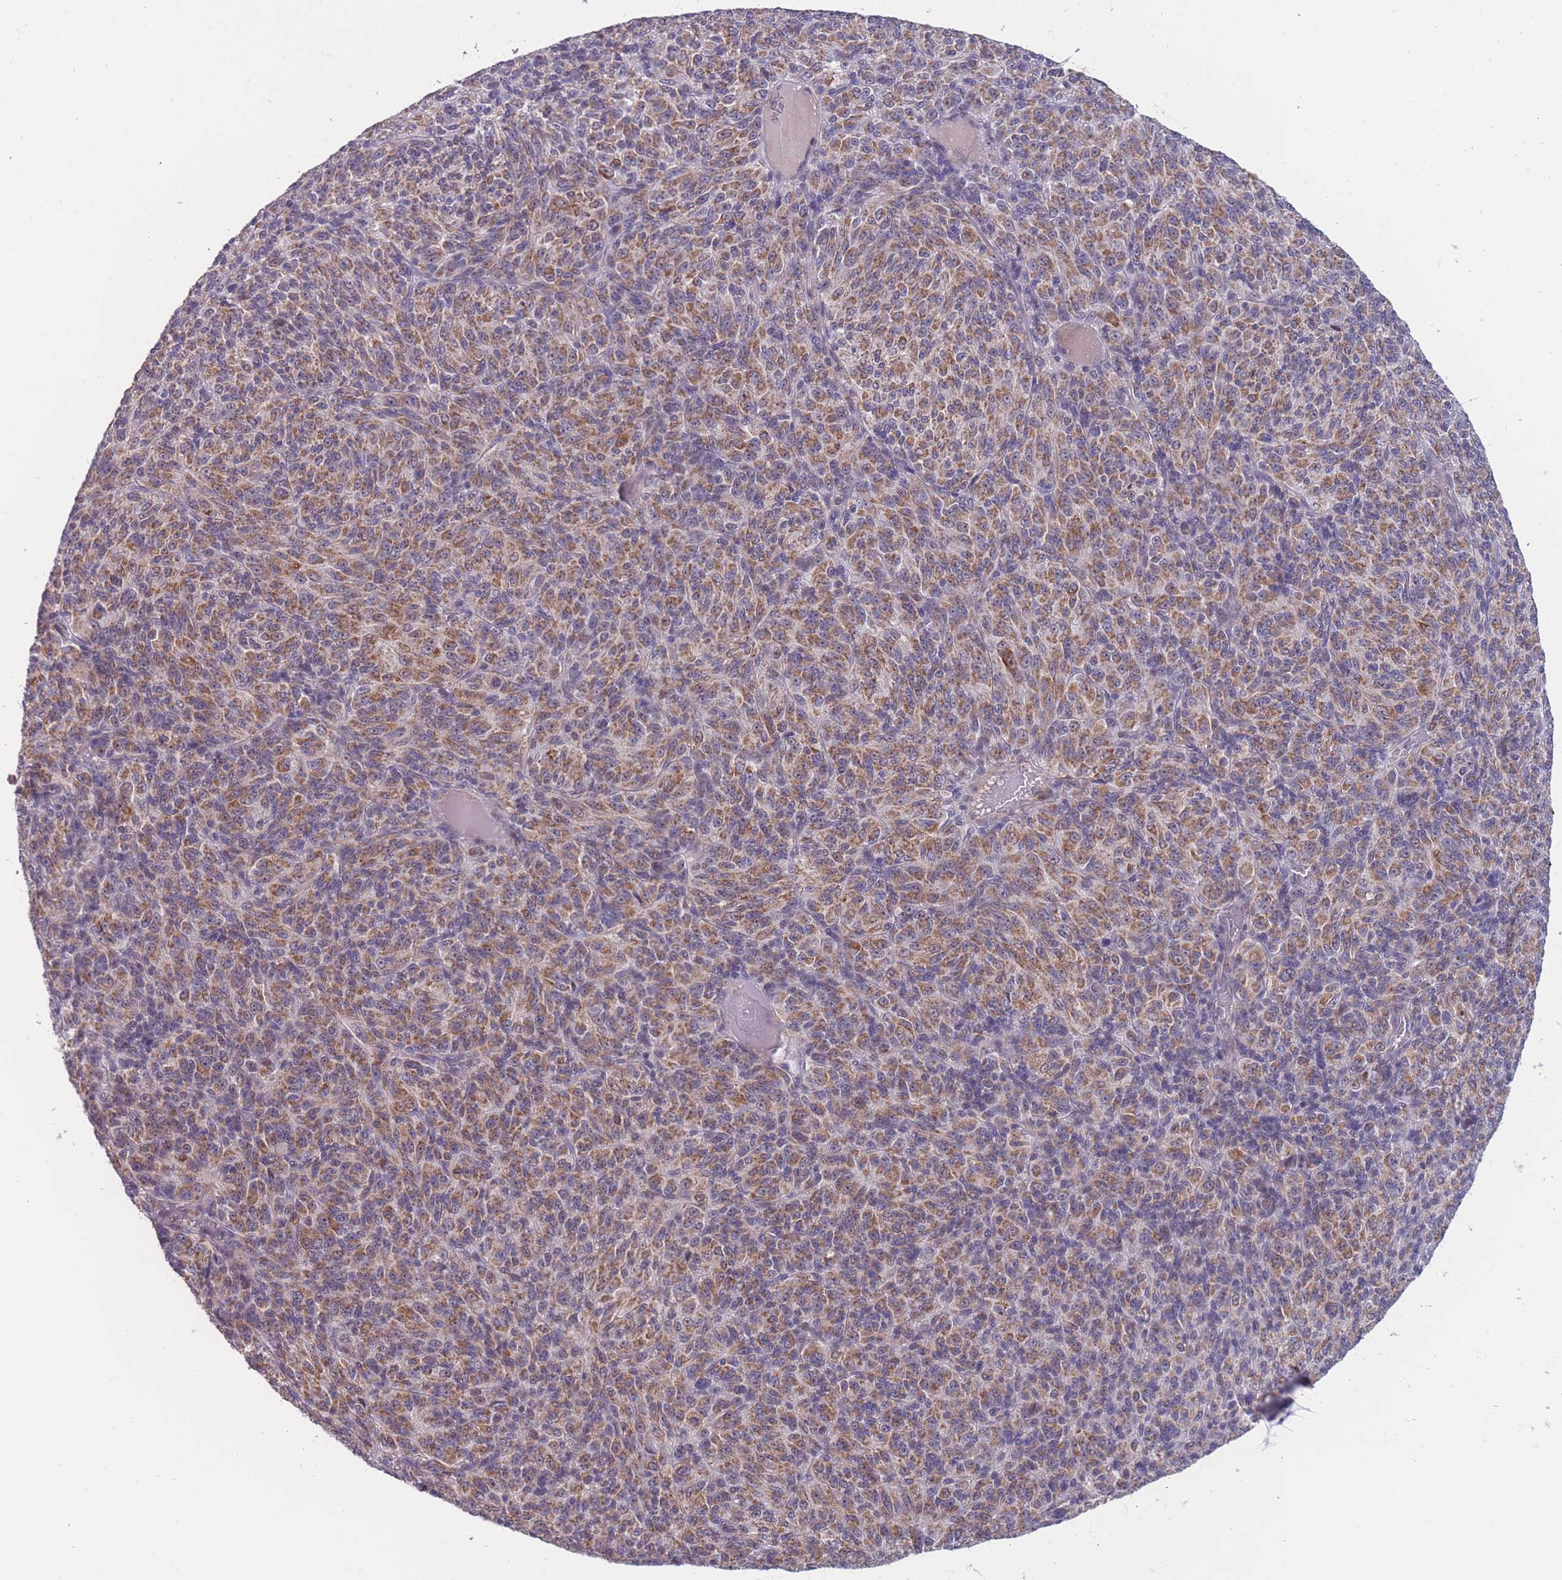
{"staining": {"intensity": "moderate", "quantity": ">75%", "location": "cytoplasmic/membranous"}, "tissue": "melanoma", "cell_type": "Tumor cells", "image_type": "cancer", "snomed": [{"axis": "morphology", "description": "Malignant melanoma, Metastatic site"}, {"axis": "topography", "description": "Brain"}], "caption": "A histopathology image showing moderate cytoplasmic/membranous positivity in about >75% of tumor cells in malignant melanoma (metastatic site), as visualized by brown immunohistochemical staining.", "gene": "MCIDAS", "patient": {"sex": "female", "age": 56}}